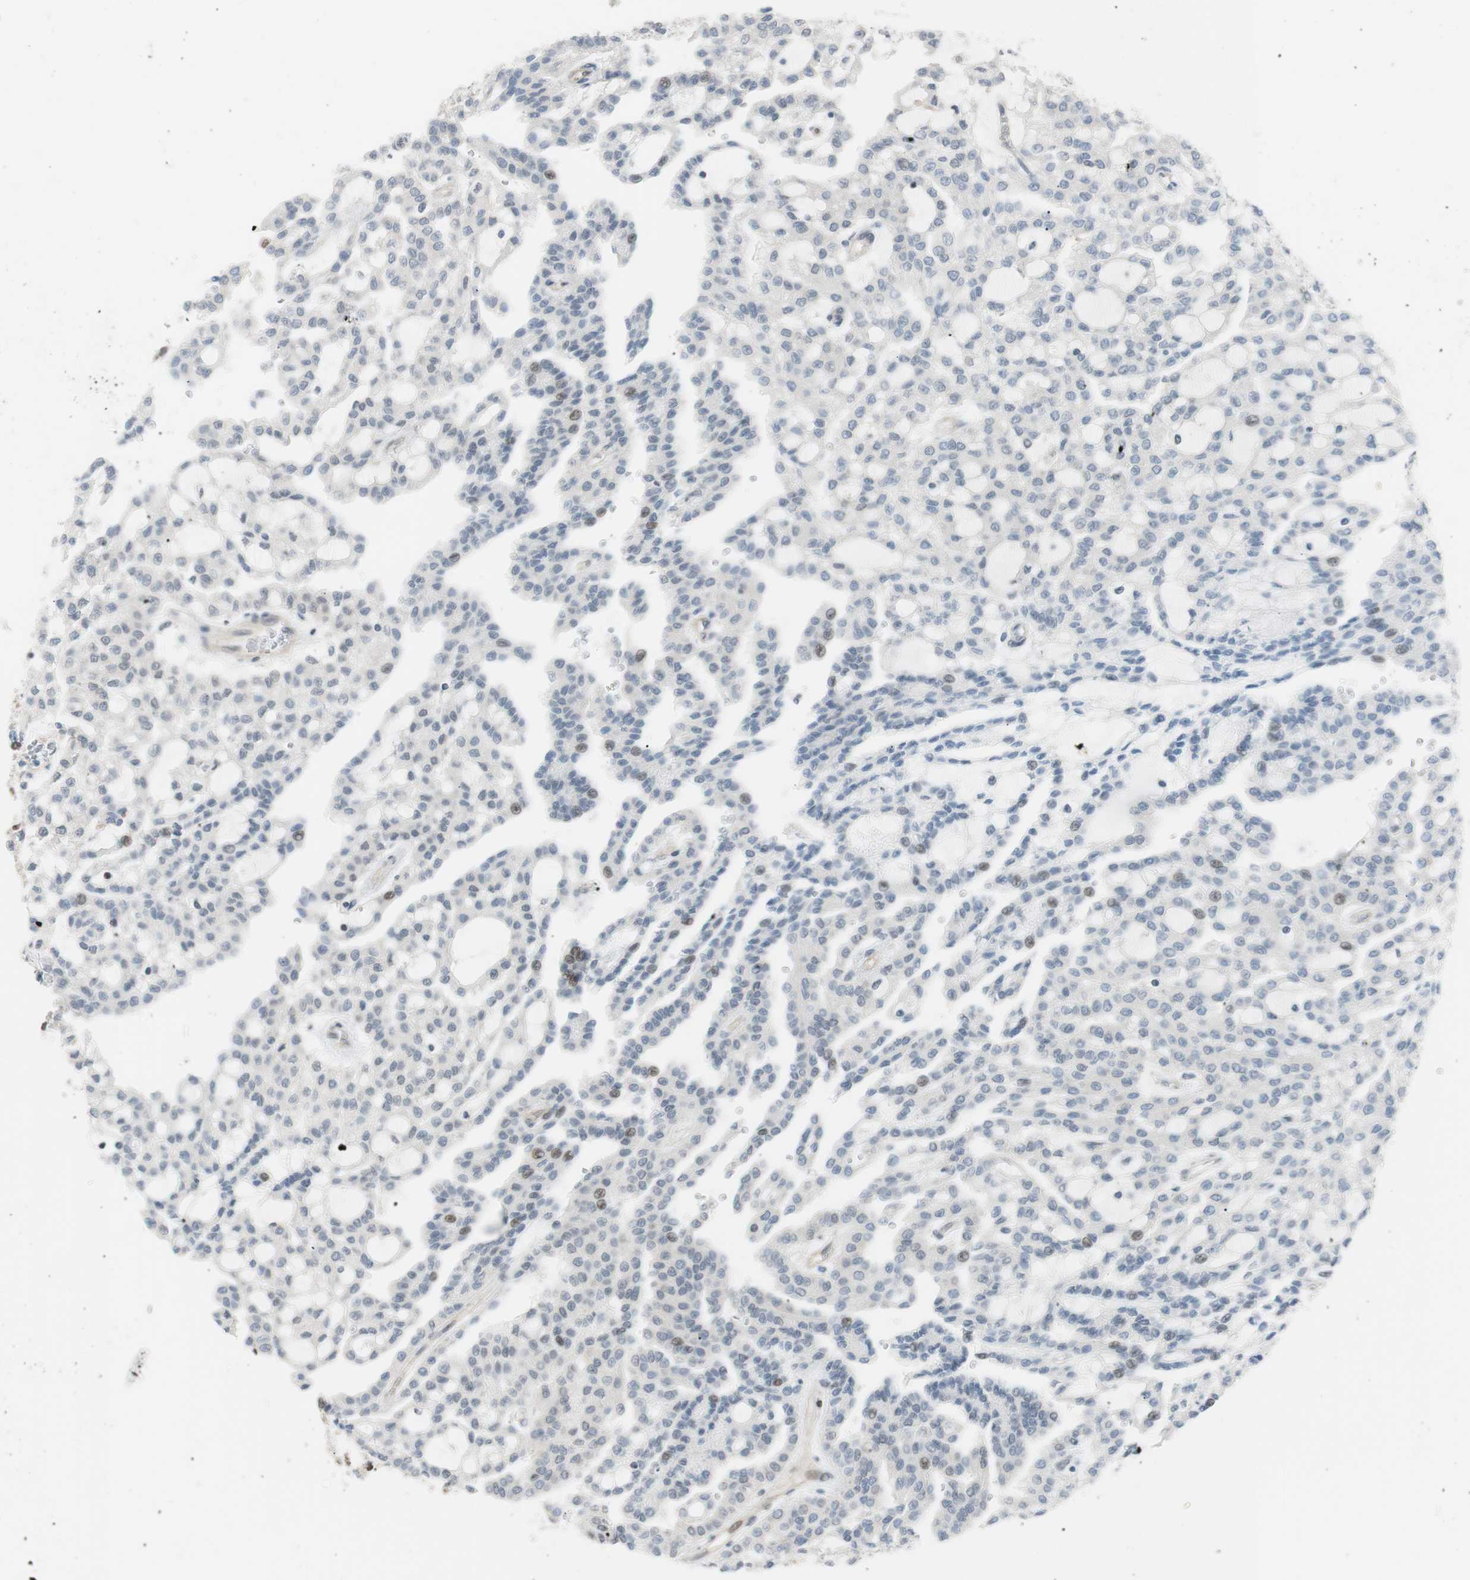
{"staining": {"intensity": "weak", "quantity": "<25%", "location": "nuclear"}, "tissue": "renal cancer", "cell_type": "Tumor cells", "image_type": "cancer", "snomed": [{"axis": "morphology", "description": "Adenocarcinoma, NOS"}, {"axis": "topography", "description": "Kidney"}], "caption": "This is an IHC histopathology image of renal cancer. There is no expression in tumor cells.", "gene": "SUFU", "patient": {"sex": "male", "age": 63}}